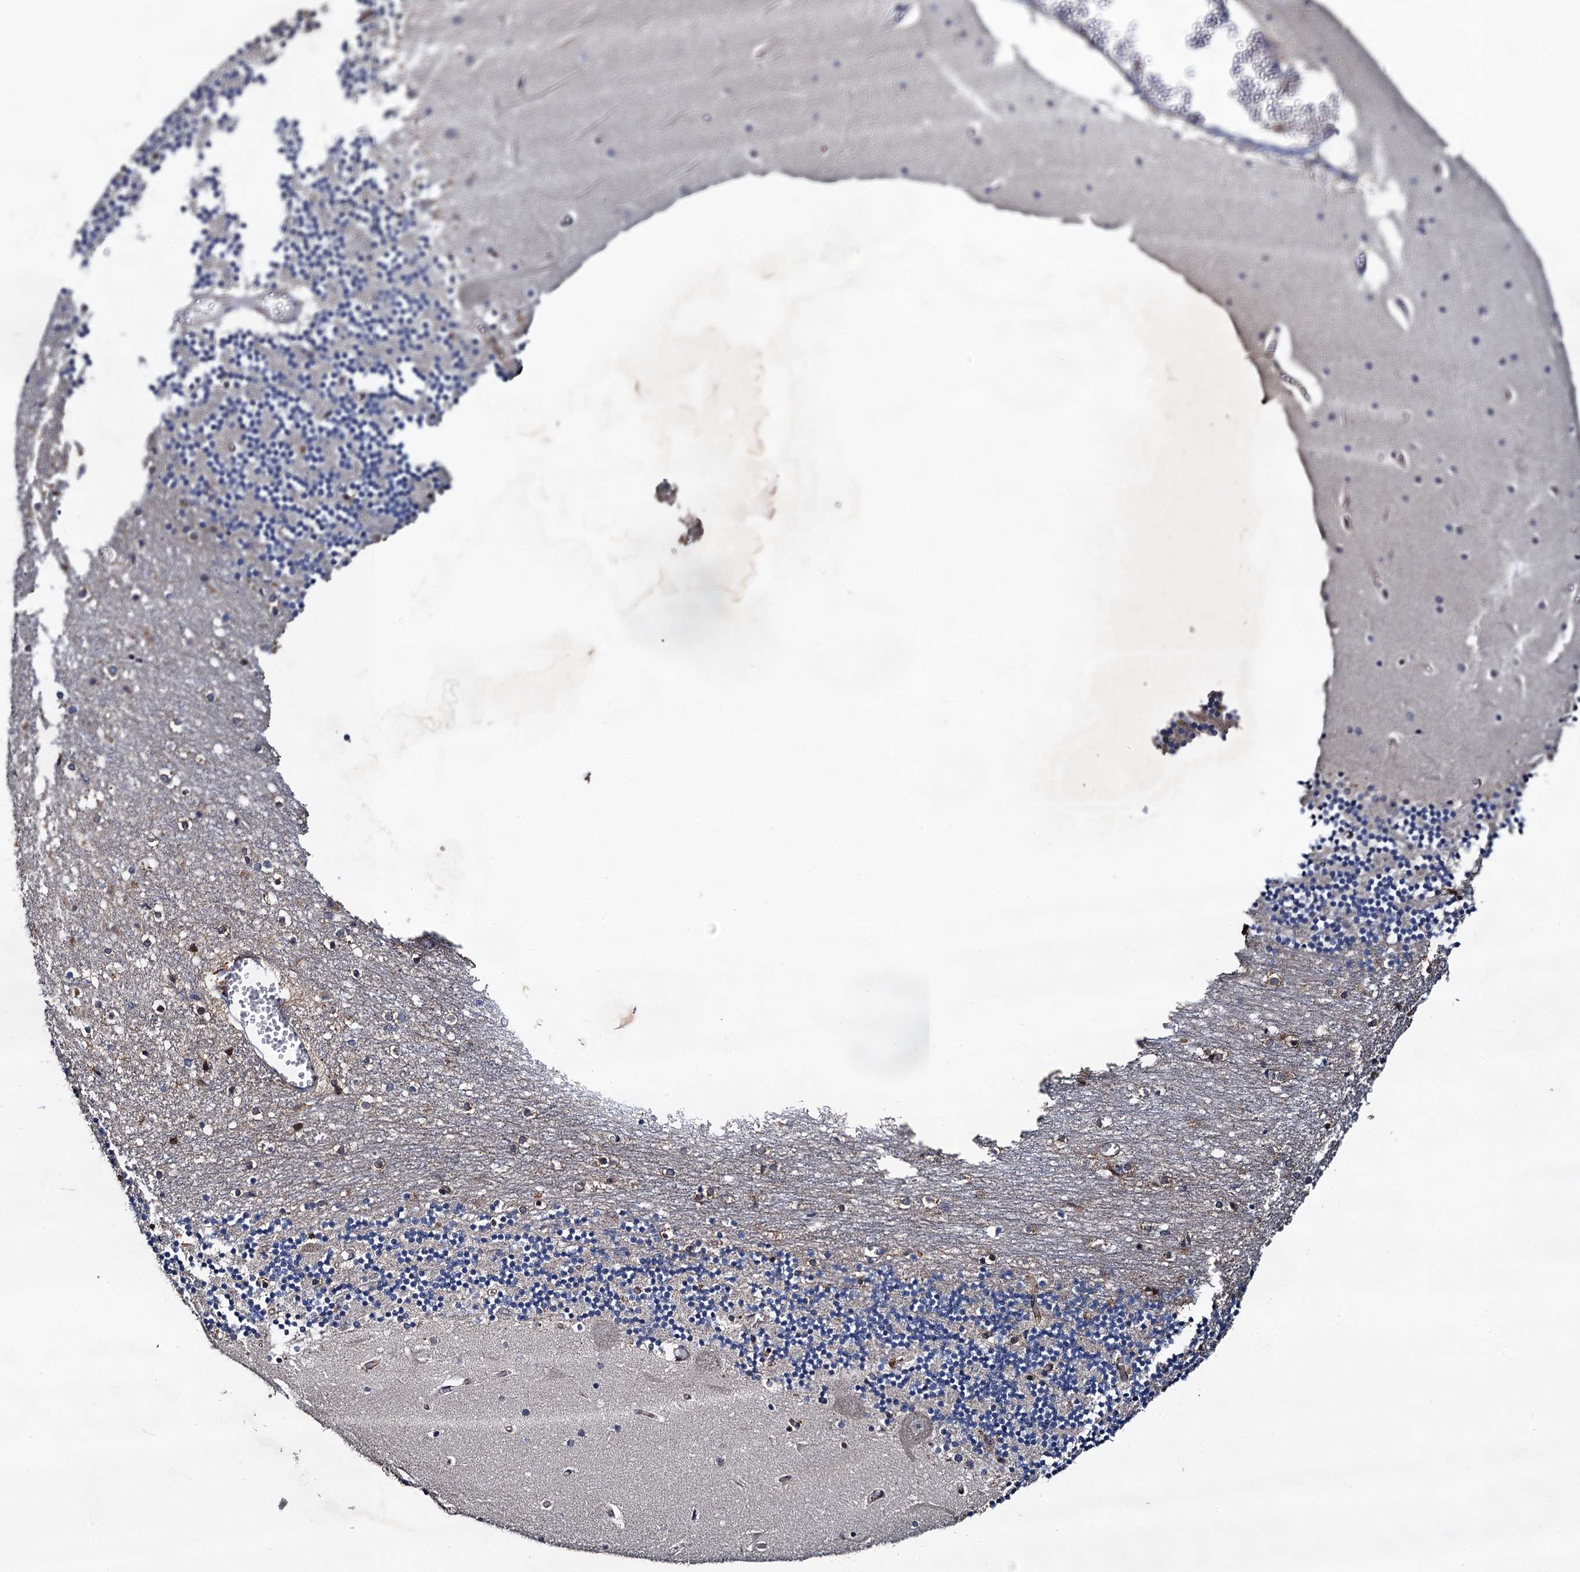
{"staining": {"intensity": "negative", "quantity": "none", "location": "none"}, "tissue": "cerebellum", "cell_type": "Cells in granular layer", "image_type": "normal", "snomed": [{"axis": "morphology", "description": "Normal tissue, NOS"}, {"axis": "topography", "description": "Cerebellum"}], "caption": "Histopathology image shows no protein positivity in cells in granular layer of benign cerebellum.", "gene": "TMEM39B", "patient": {"sex": "female", "age": 28}}